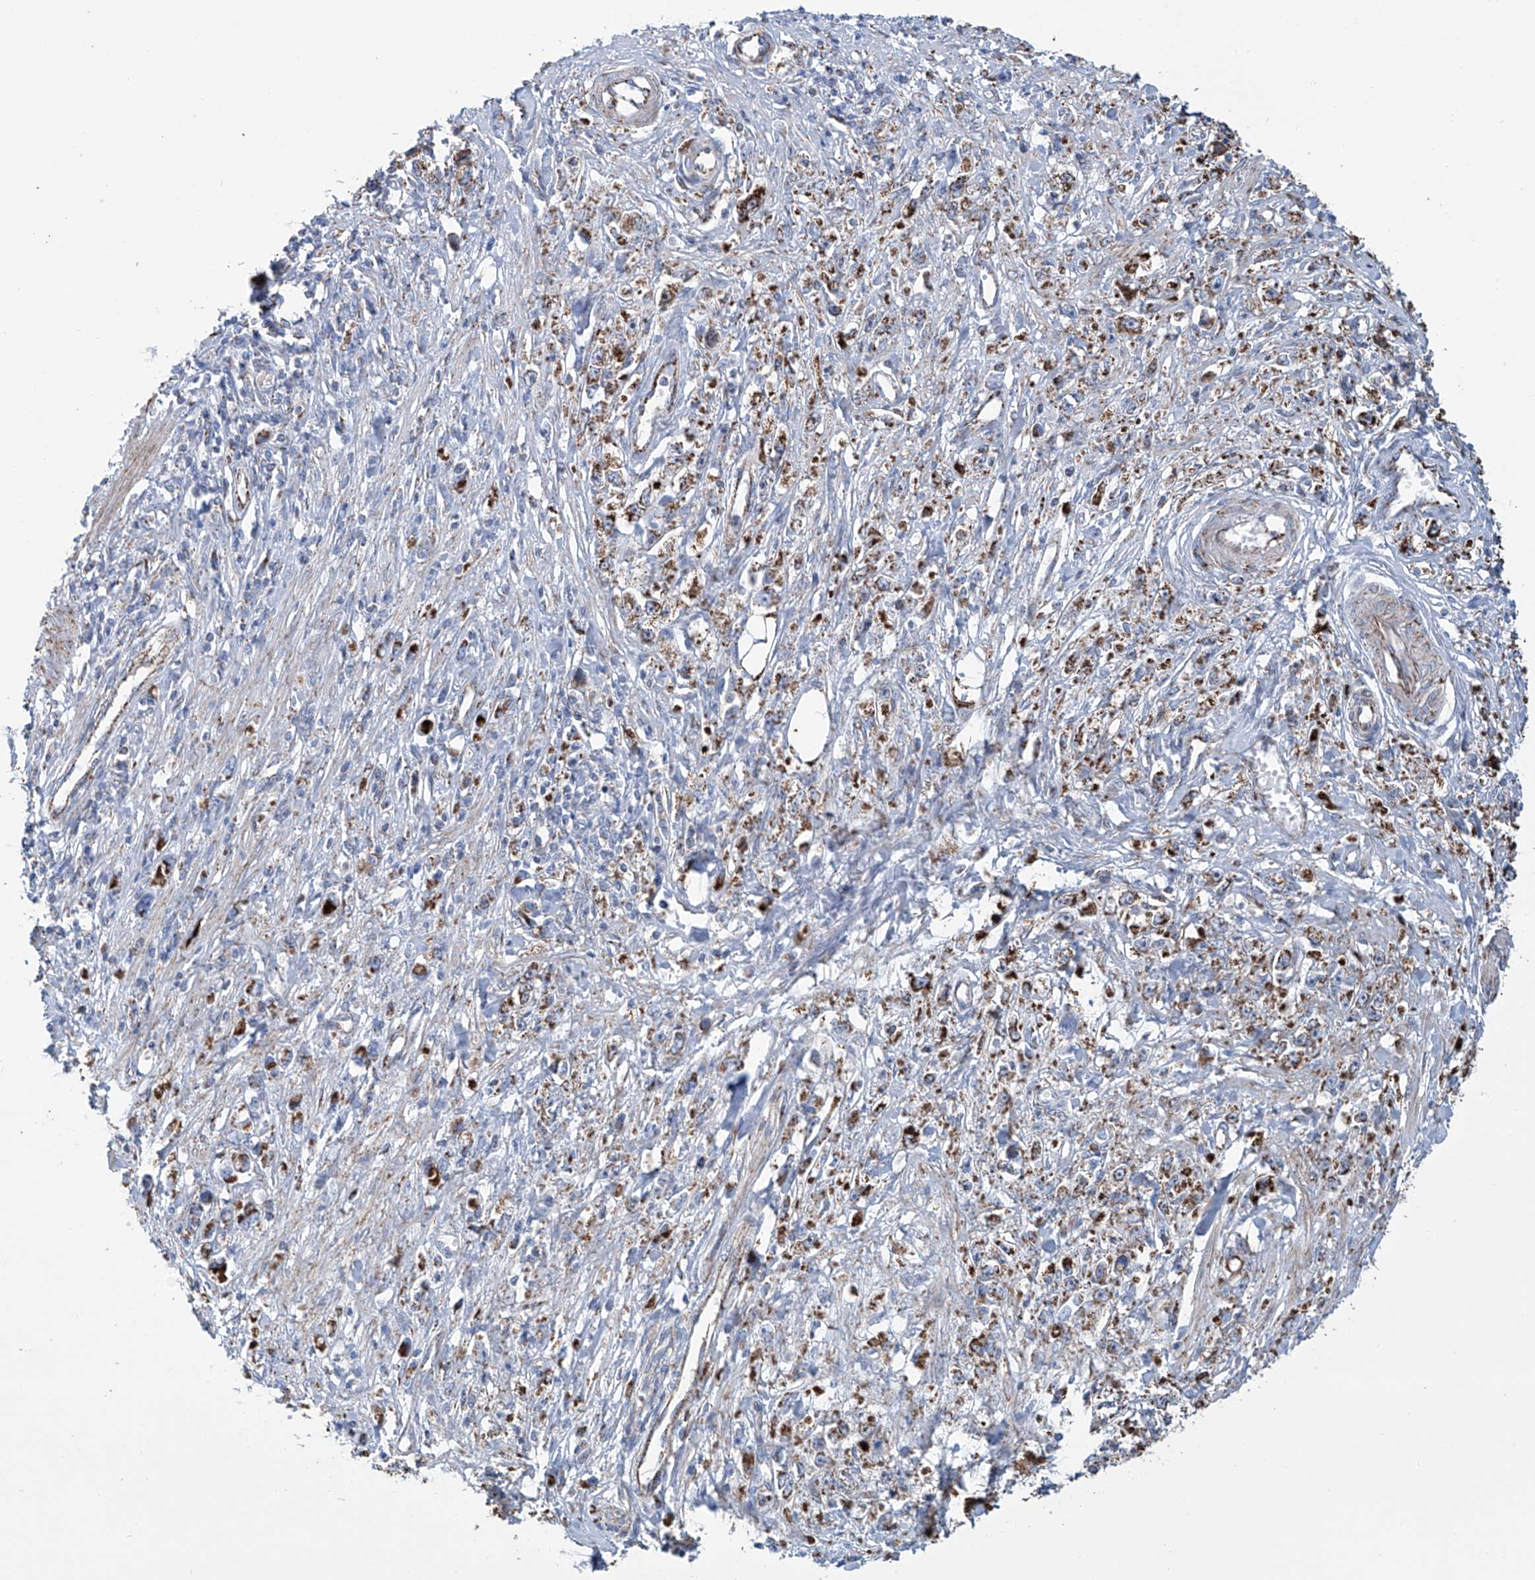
{"staining": {"intensity": "strong", "quantity": ">75%", "location": "cytoplasmic/membranous"}, "tissue": "stomach cancer", "cell_type": "Tumor cells", "image_type": "cancer", "snomed": [{"axis": "morphology", "description": "Adenocarcinoma, NOS"}, {"axis": "topography", "description": "Stomach"}], "caption": "DAB immunohistochemical staining of human stomach cancer (adenocarcinoma) displays strong cytoplasmic/membranous protein staining in about >75% of tumor cells.", "gene": "ALDH6A1", "patient": {"sex": "female", "age": 59}}